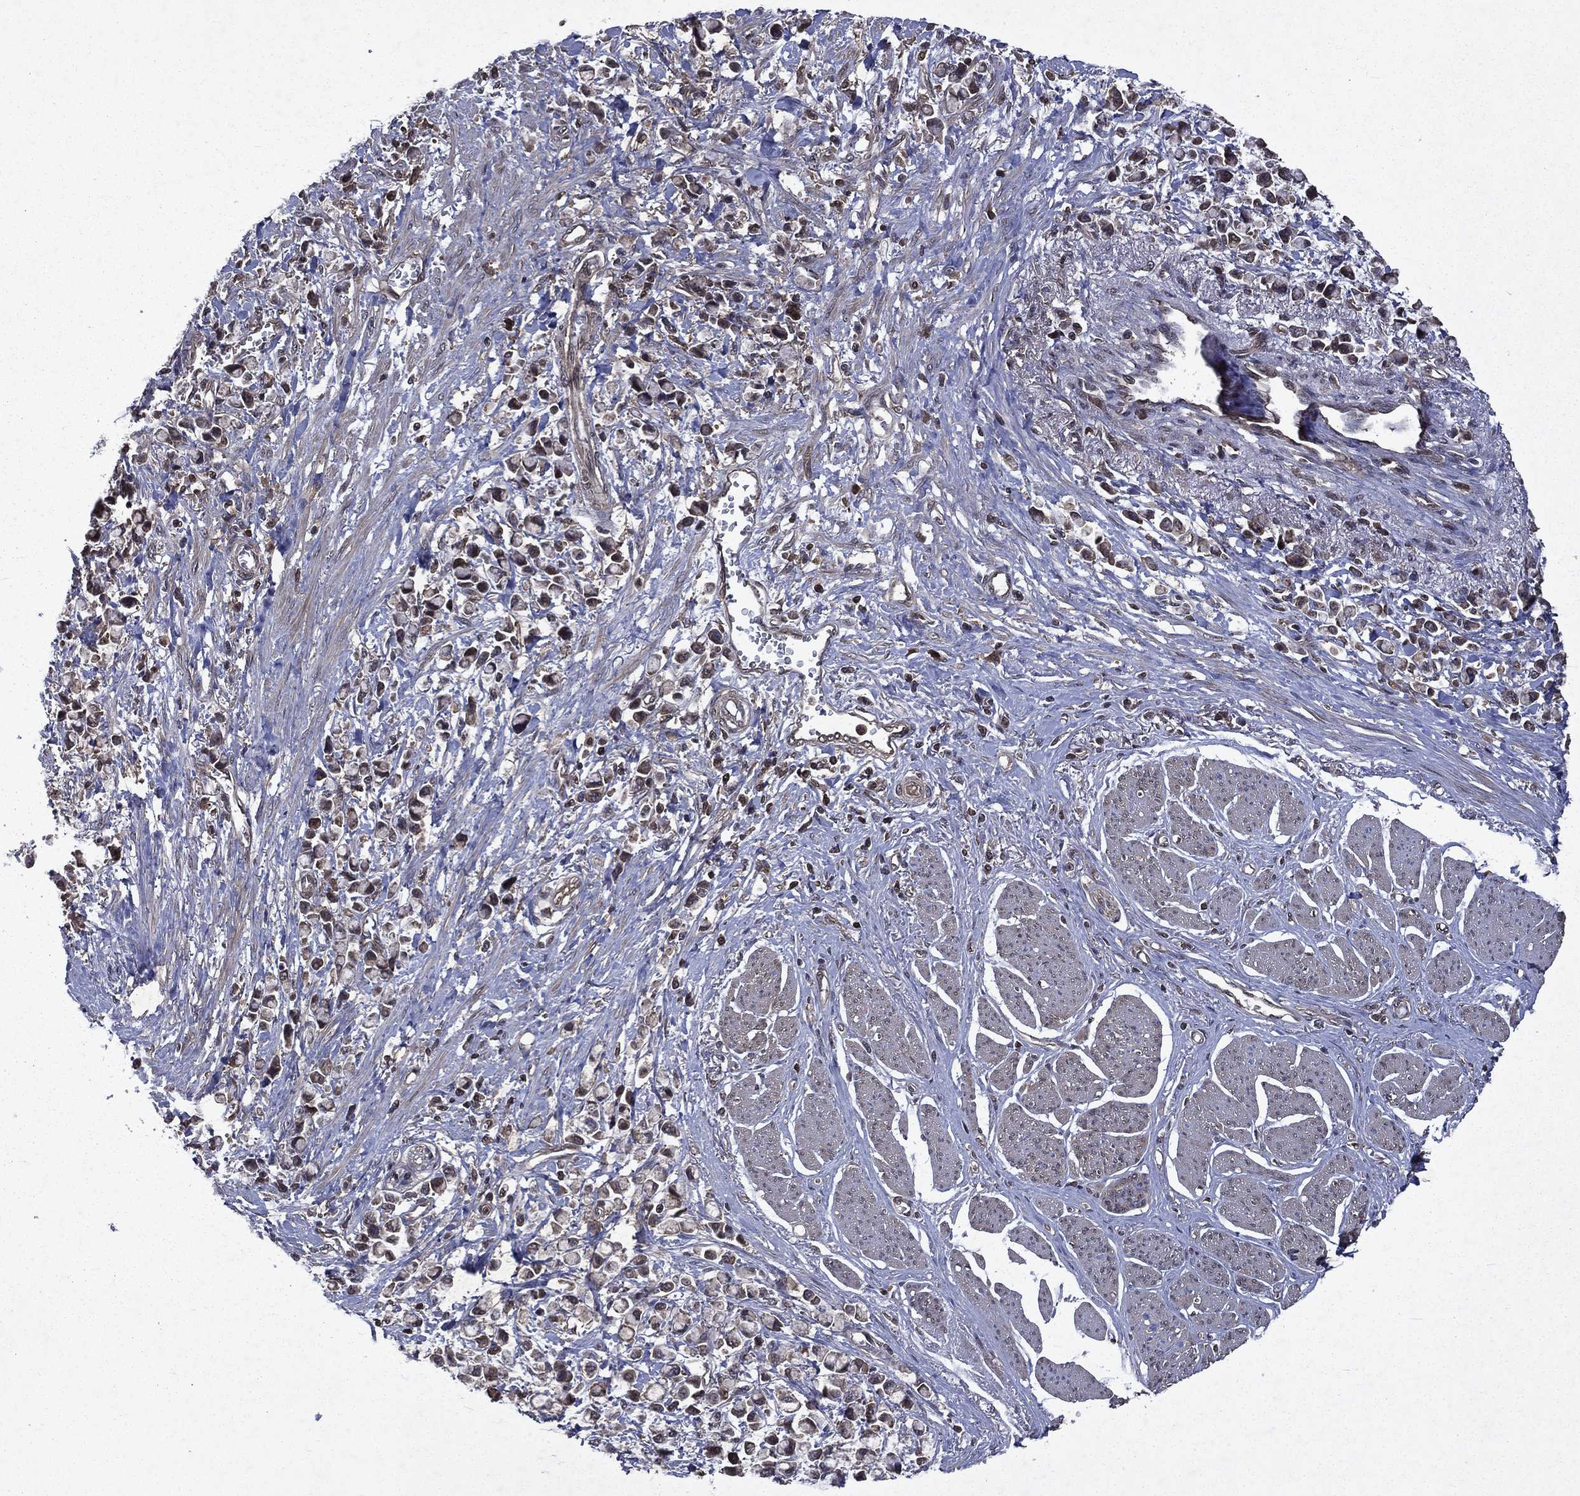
{"staining": {"intensity": "weak", "quantity": "<25%", "location": "cytoplasmic/membranous"}, "tissue": "stomach cancer", "cell_type": "Tumor cells", "image_type": "cancer", "snomed": [{"axis": "morphology", "description": "Adenocarcinoma, NOS"}, {"axis": "topography", "description": "Stomach"}], "caption": "Immunohistochemical staining of human stomach adenocarcinoma shows no significant positivity in tumor cells. (DAB immunohistochemistry with hematoxylin counter stain).", "gene": "FGD1", "patient": {"sex": "female", "age": 81}}